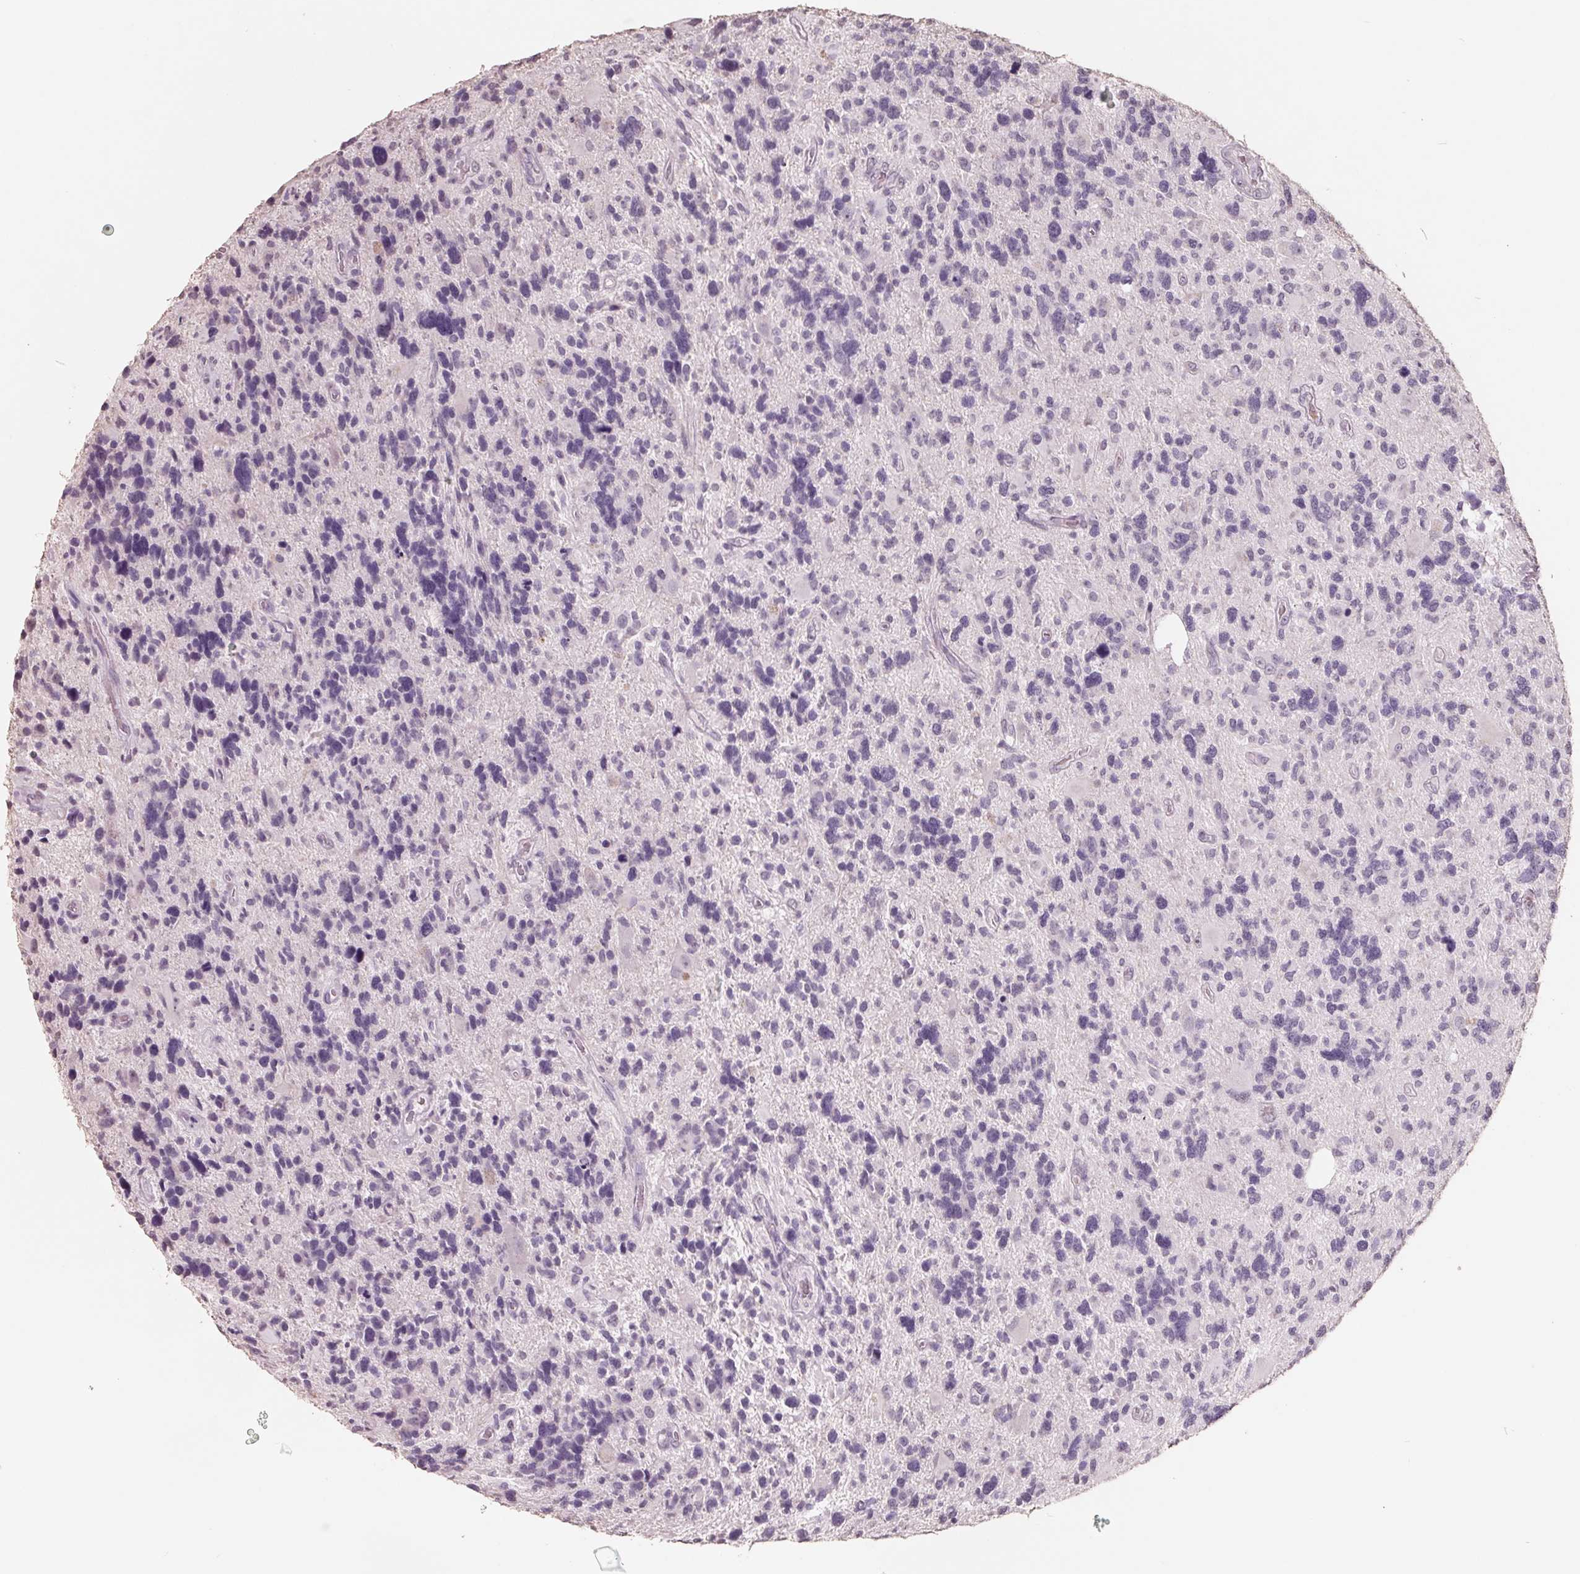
{"staining": {"intensity": "negative", "quantity": "none", "location": "none"}, "tissue": "glioma", "cell_type": "Tumor cells", "image_type": "cancer", "snomed": [{"axis": "morphology", "description": "Glioma, malignant, High grade"}, {"axis": "topography", "description": "Brain"}], "caption": "Glioma stained for a protein using immunohistochemistry (IHC) exhibits no positivity tumor cells.", "gene": "FTCD", "patient": {"sex": "male", "age": 49}}